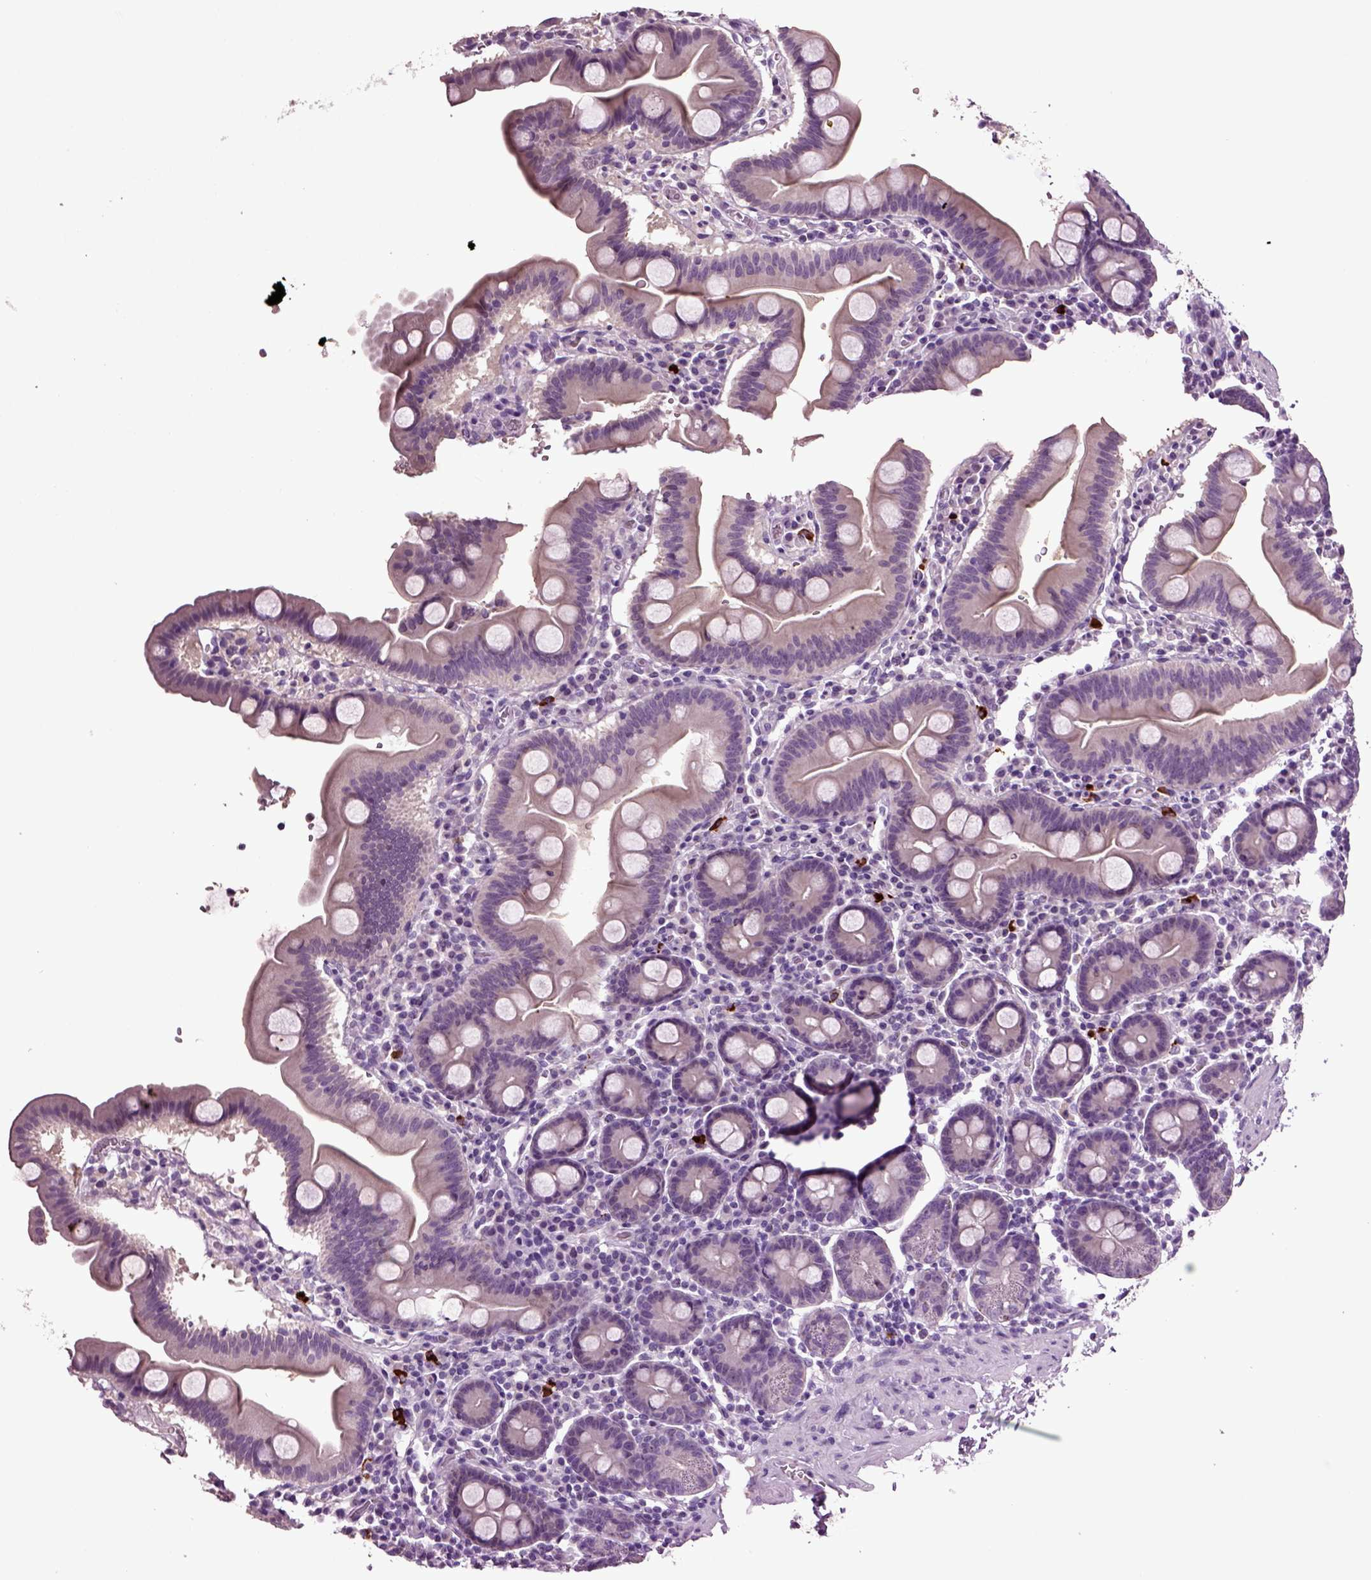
{"staining": {"intensity": "negative", "quantity": "none", "location": "none"}, "tissue": "duodenum", "cell_type": "Glandular cells", "image_type": "normal", "snomed": [{"axis": "morphology", "description": "Normal tissue, NOS"}, {"axis": "topography", "description": "Duodenum"}], "caption": "This is a image of IHC staining of unremarkable duodenum, which shows no expression in glandular cells. (DAB immunohistochemistry with hematoxylin counter stain).", "gene": "FGF11", "patient": {"sex": "male", "age": 59}}